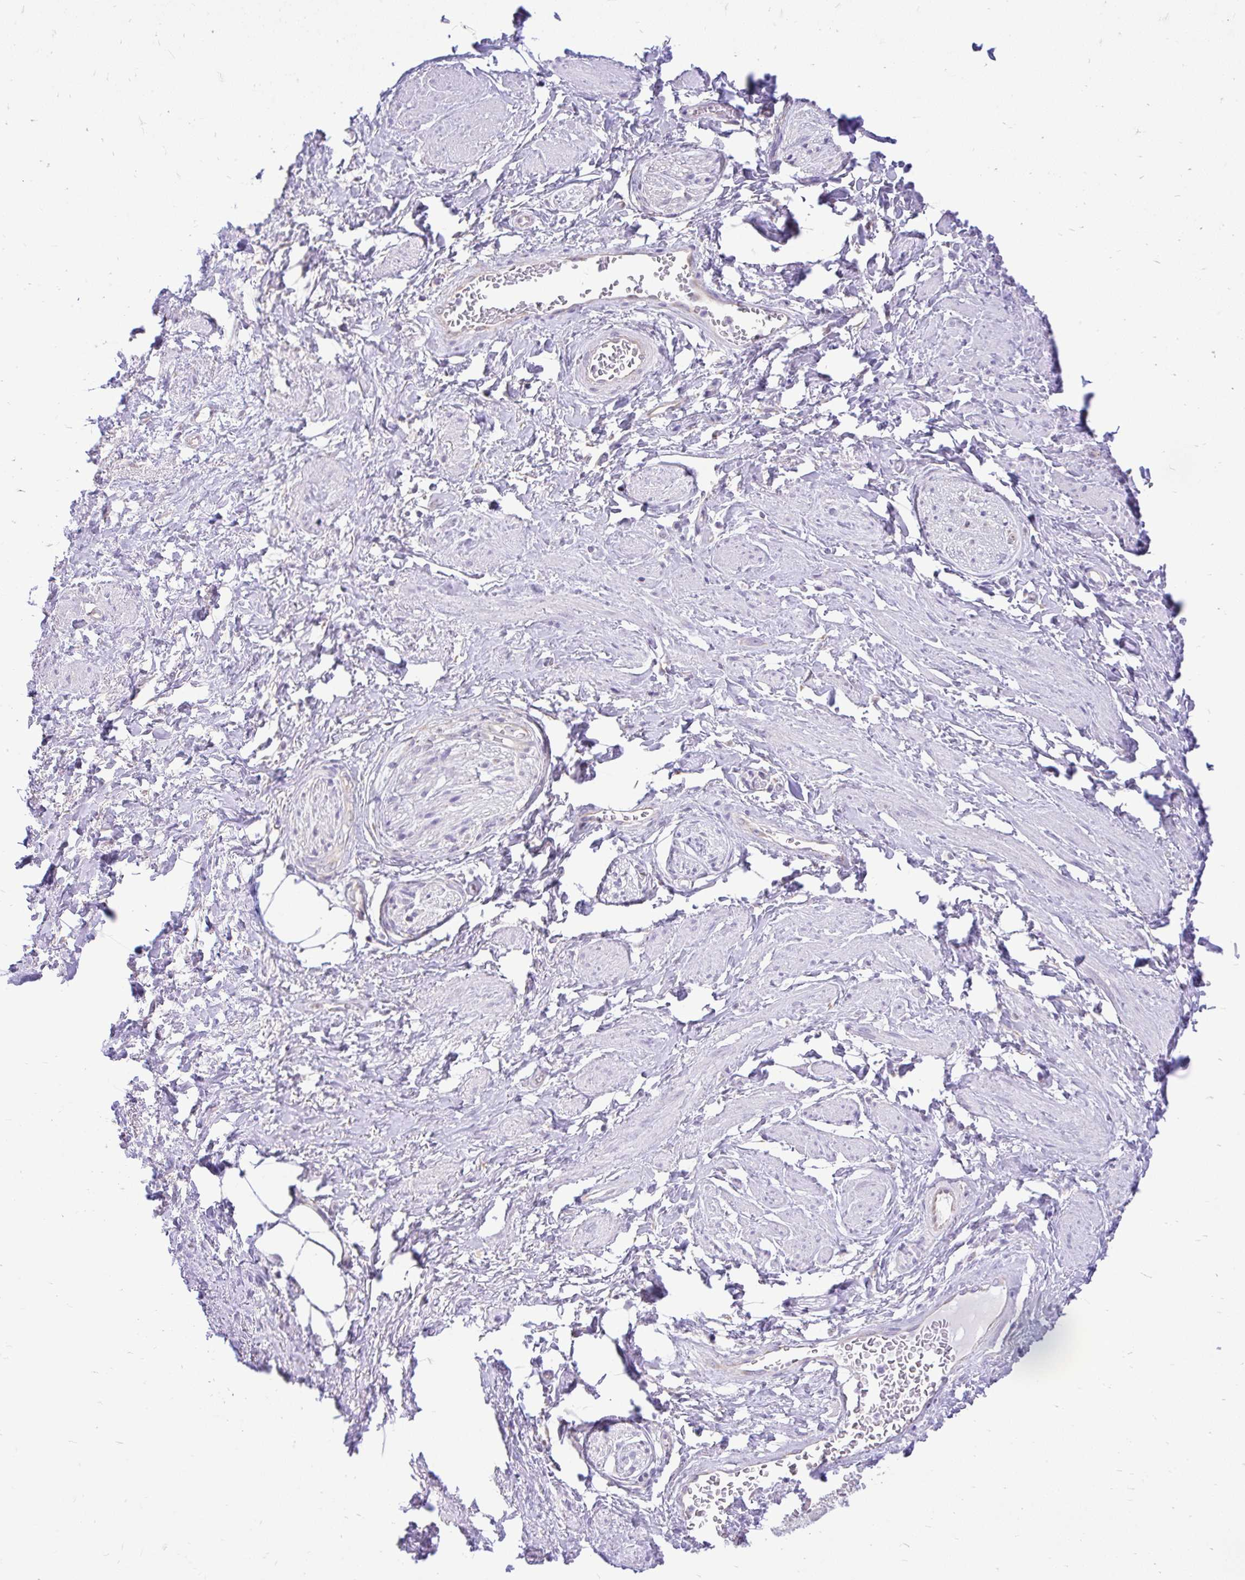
{"staining": {"intensity": "negative", "quantity": "none", "location": "none"}, "tissue": "adipose tissue", "cell_type": "Adipocytes", "image_type": "normal", "snomed": [{"axis": "morphology", "description": "Normal tissue, NOS"}, {"axis": "topography", "description": "Vagina"}, {"axis": "topography", "description": "Peripheral nerve tissue"}], "caption": "Immunohistochemistry of normal human adipose tissue shows no expression in adipocytes.", "gene": "PYCR2", "patient": {"sex": "female", "age": 71}}